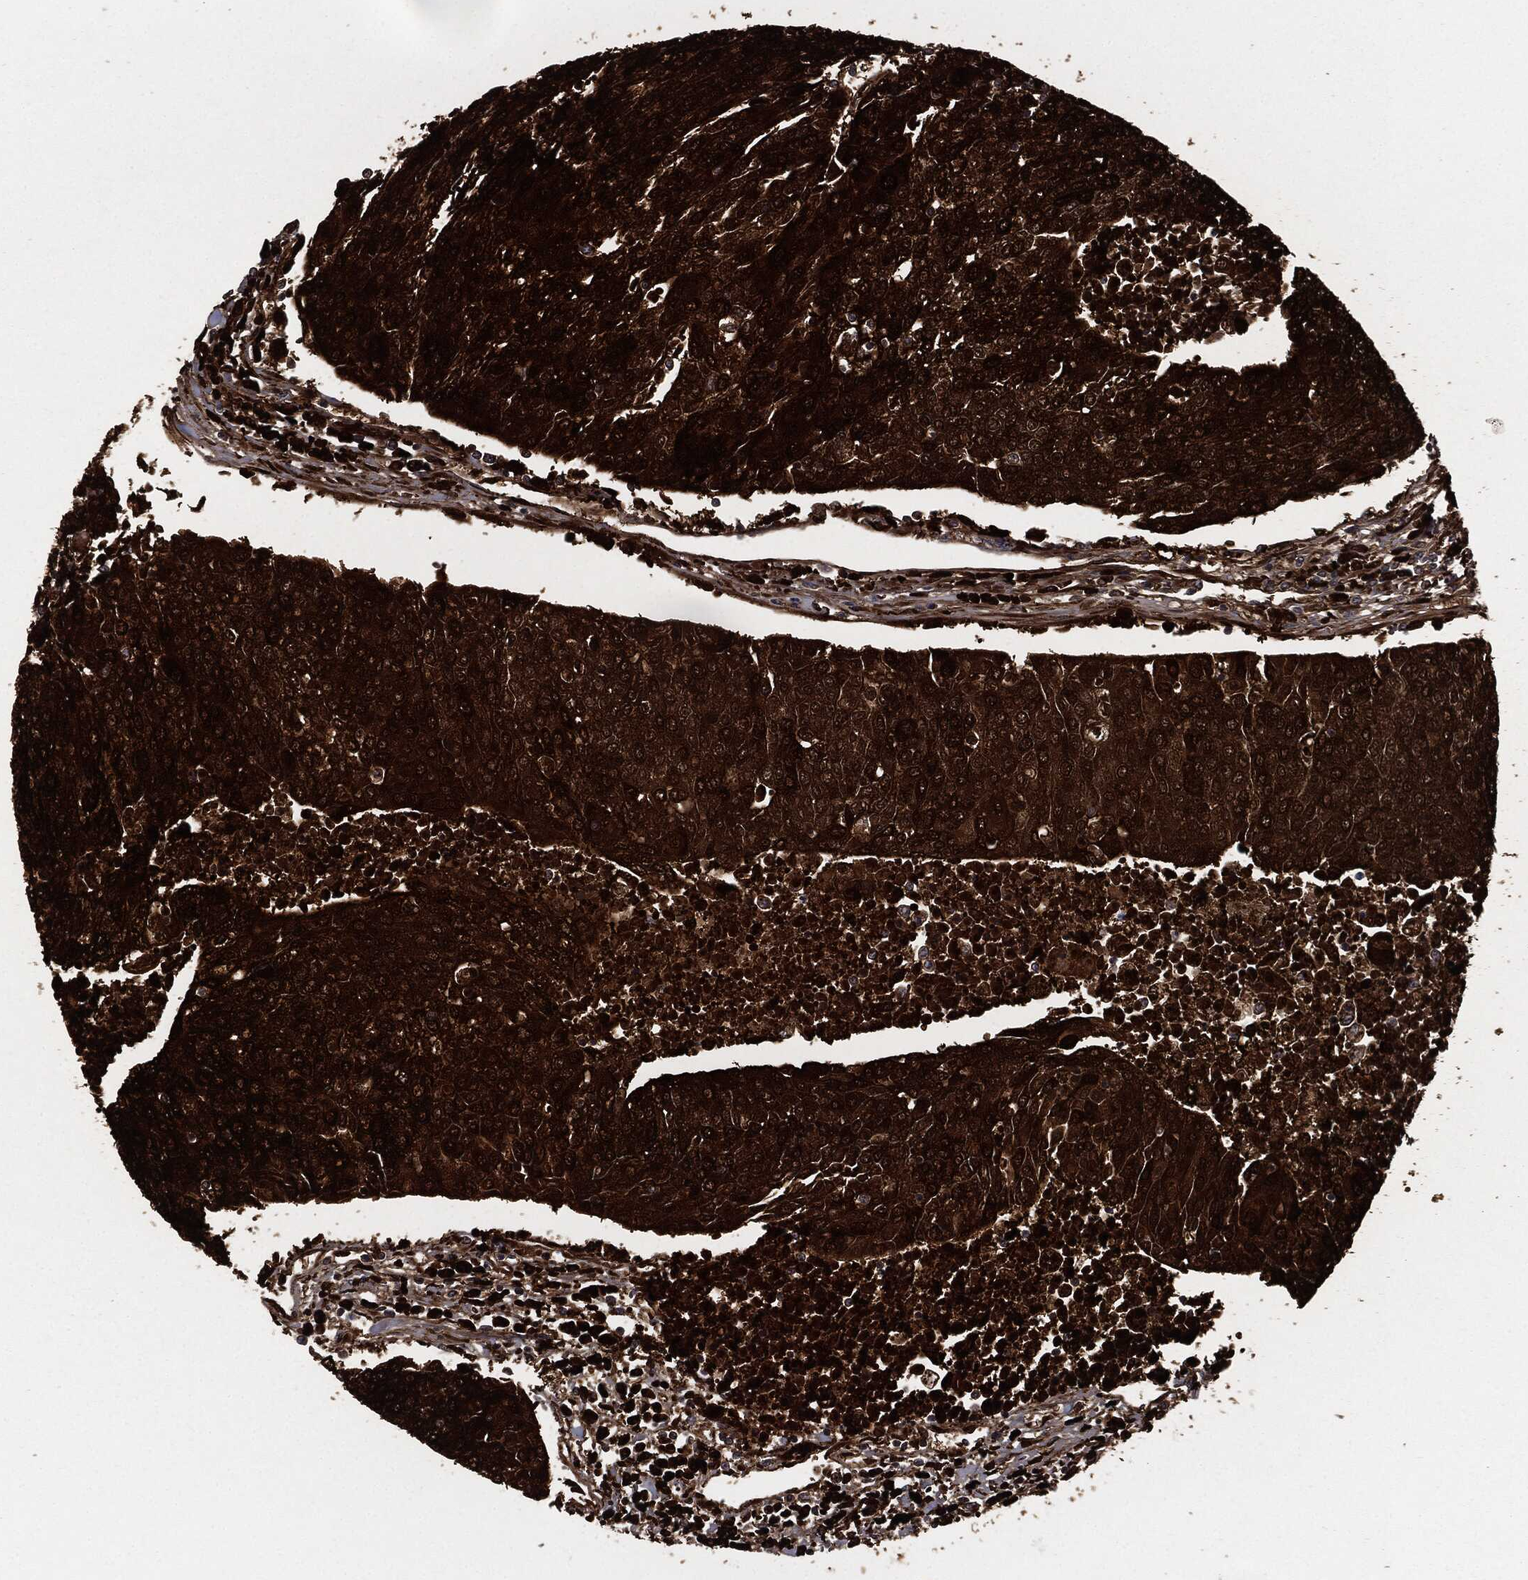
{"staining": {"intensity": "strong", "quantity": ">75%", "location": "cytoplasmic/membranous"}, "tissue": "urothelial cancer", "cell_type": "Tumor cells", "image_type": "cancer", "snomed": [{"axis": "morphology", "description": "Urothelial carcinoma, High grade"}, {"axis": "topography", "description": "Urinary bladder"}], "caption": "A photomicrograph showing strong cytoplasmic/membranous expression in about >75% of tumor cells in urothelial carcinoma (high-grade), as visualized by brown immunohistochemical staining.", "gene": "CRABP2", "patient": {"sex": "female", "age": 85}}